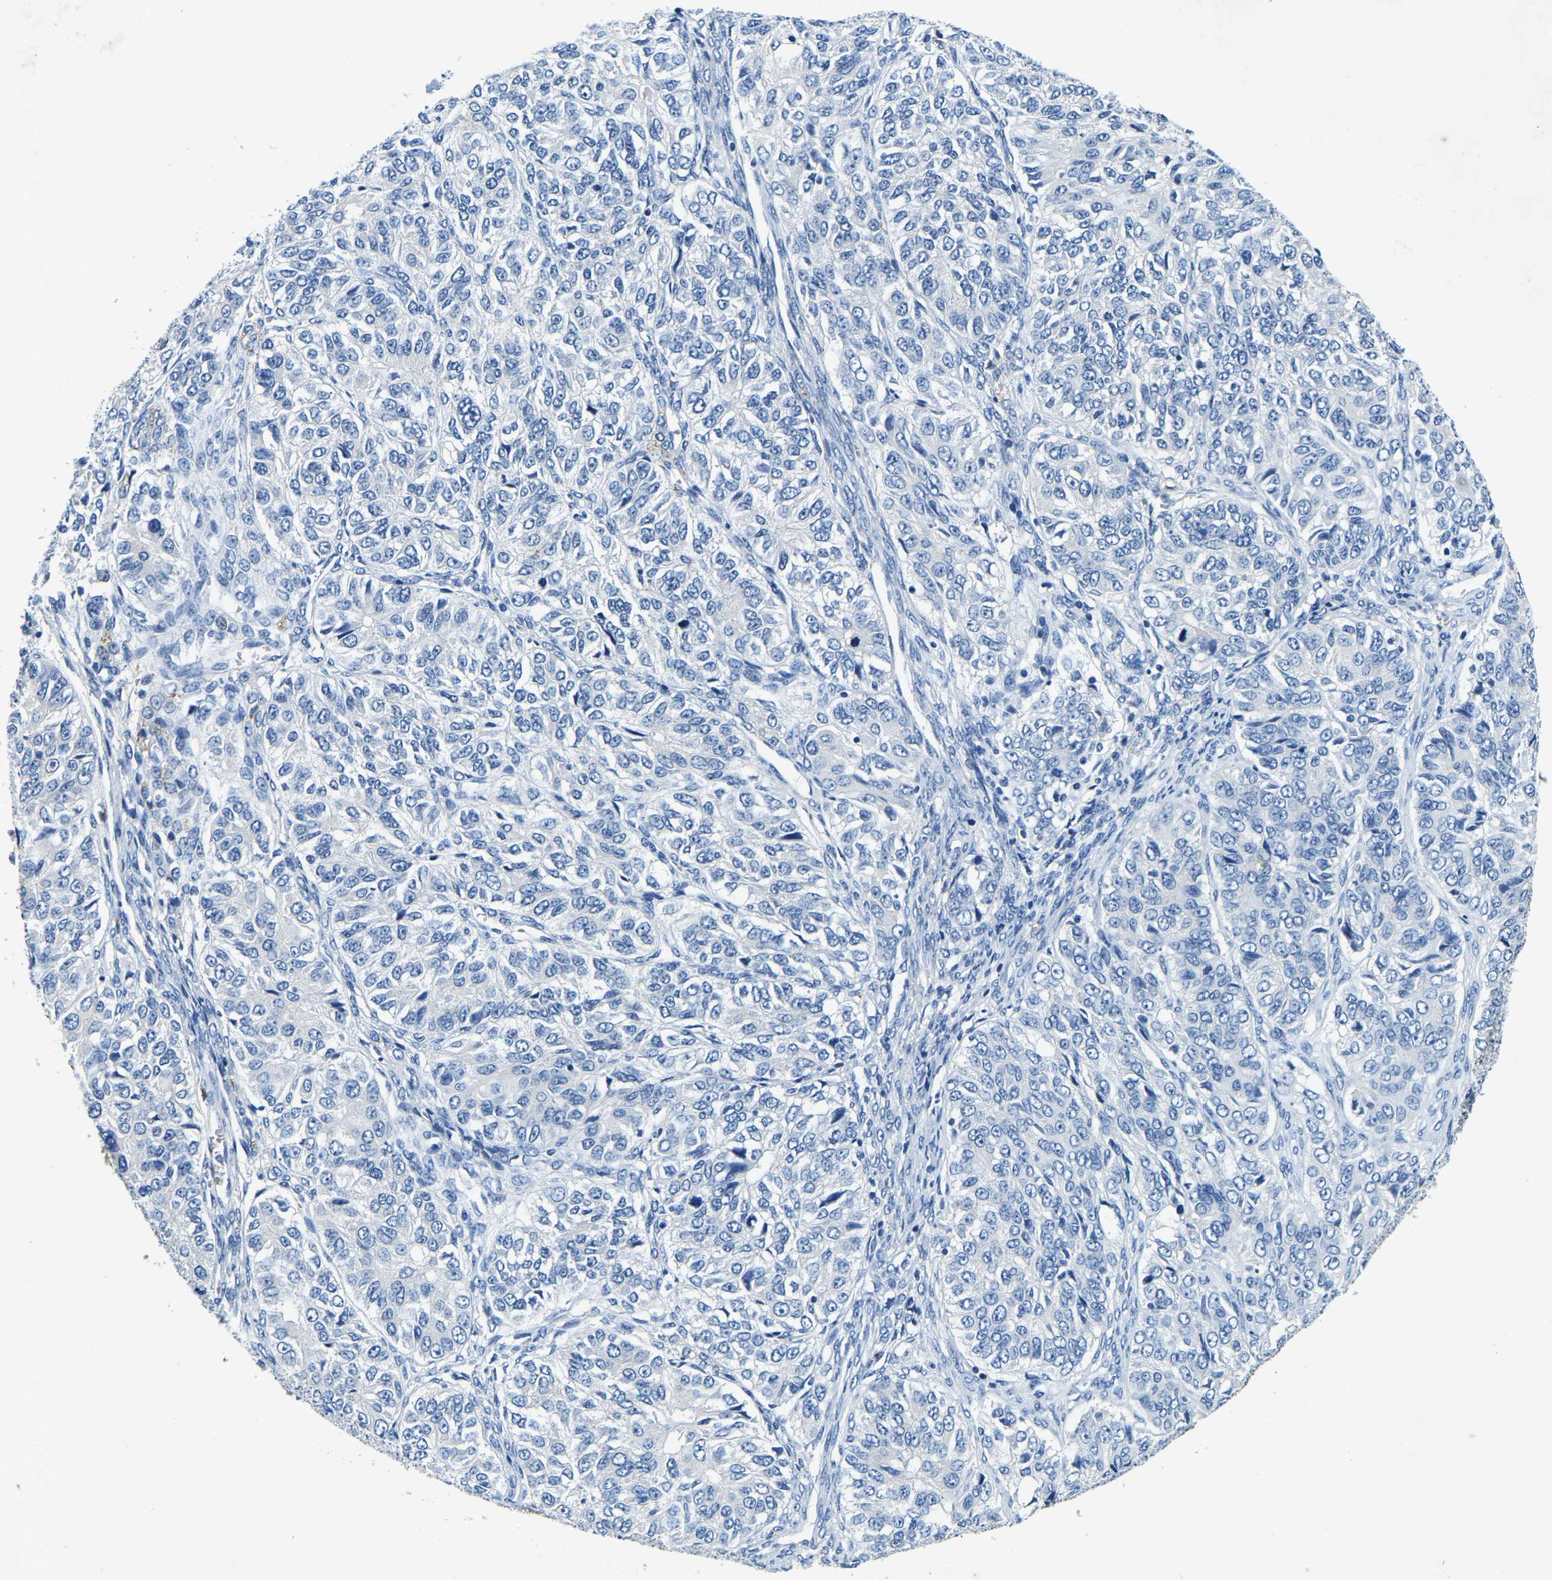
{"staining": {"intensity": "negative", "quantity": "none", "location": "none"}, "tissue": "ovarian cancer", "cell_type": "Tumor cells", "image_type": "cancer", "snomed": [{"axis": "morphology", "description": "Carcinoma, endometroid"}, {"axis": "topography", "description": "Ovary"}], "caption": "Endometroid carcinoma (ovarian) stained for a protein using immunohistochemistry (IHC) exhibits no expression tumor cells.", "gene": "UBN2", "patient": {"sex": "female", "age": 51}}